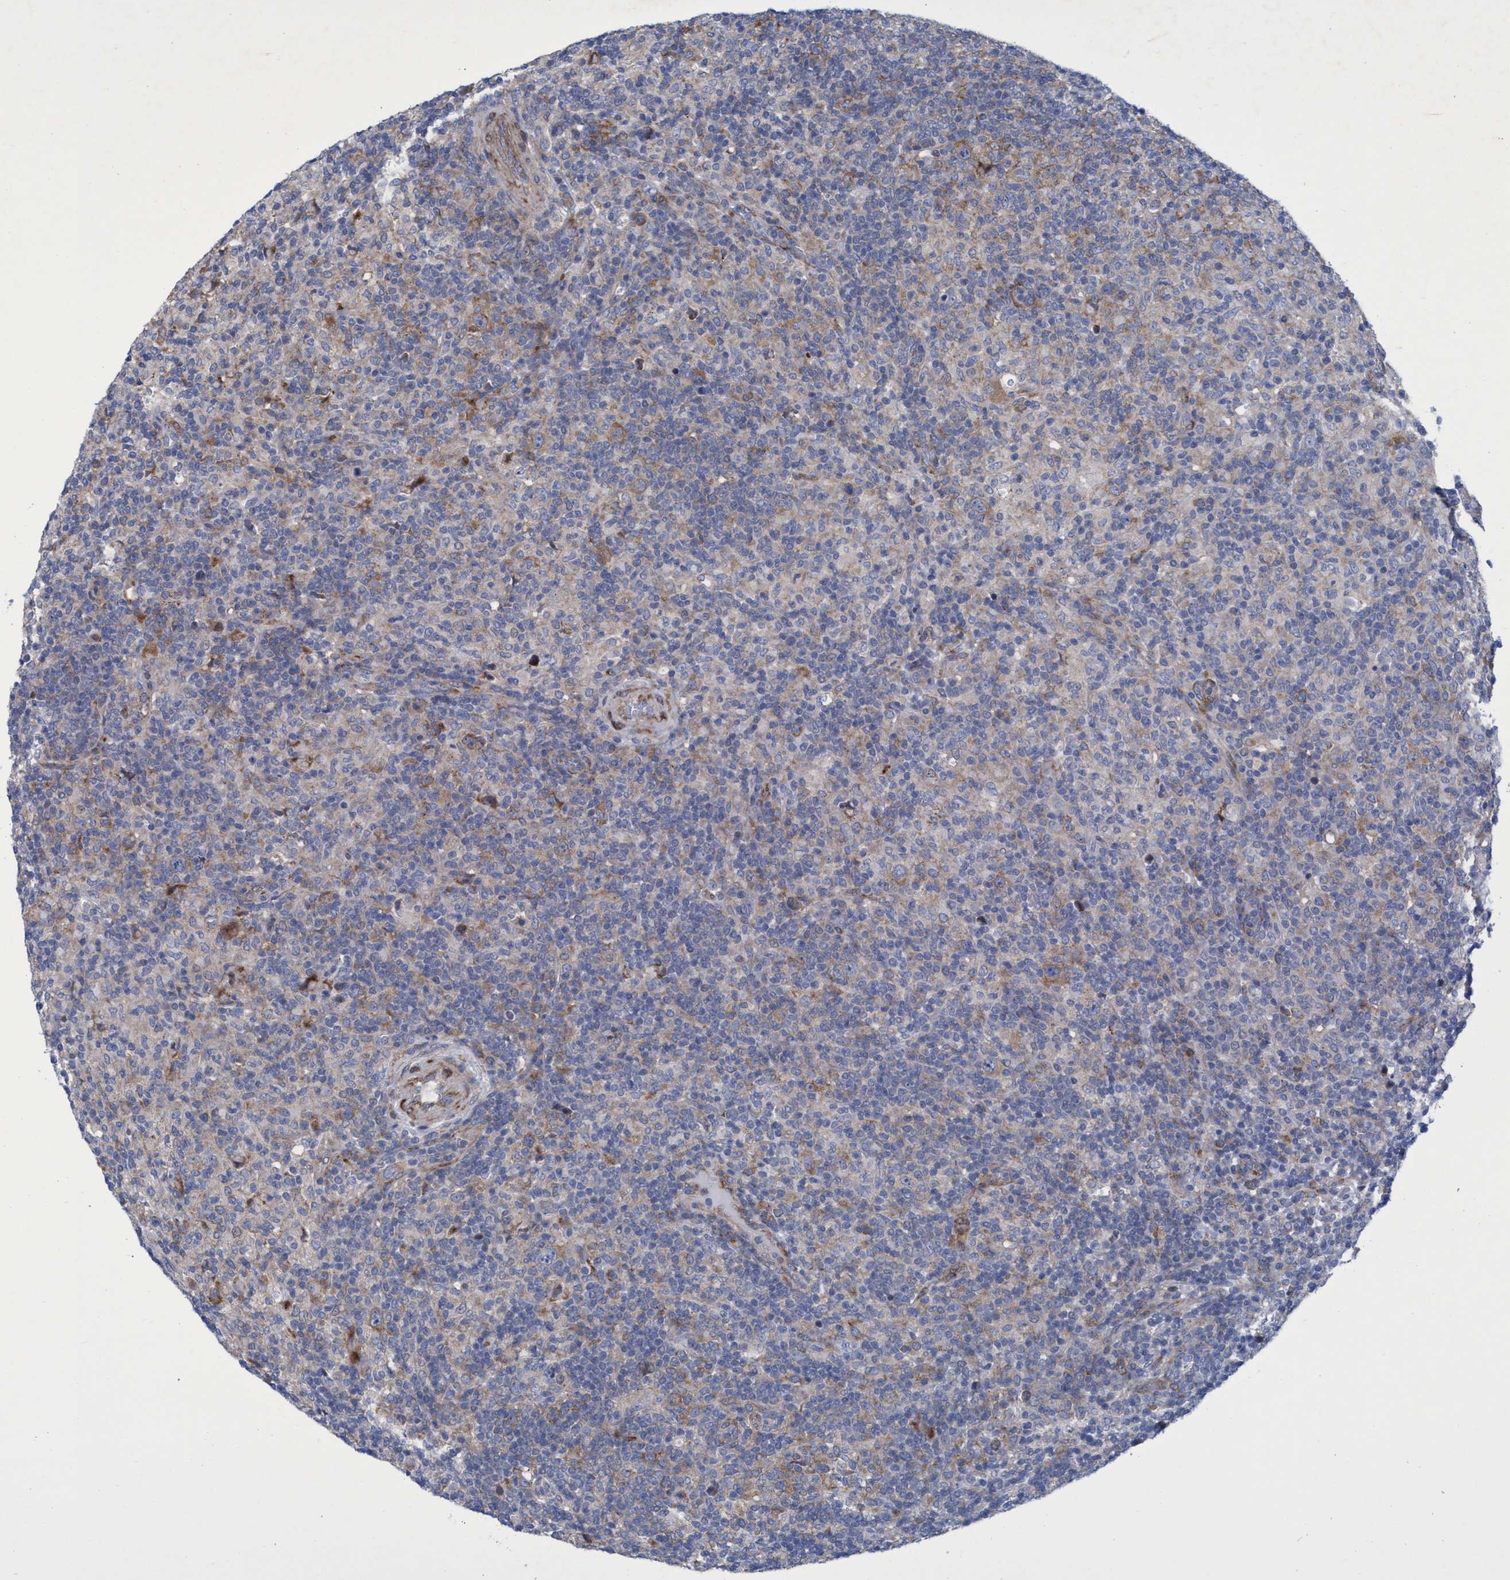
{"staining": {"intensity": "moderate", "quantity": ">75%", "location": "cytoplasmic/membranous"}, "tissue": "lymphoma", "cell_type": "Tumor cells", "image_type": "cancer", "snomed": [{"axis": "morphology", "description": "Hodgkin's disease, NOS"}, {"axis": "topography", "description": "Lymph node"}], "caption": "A histopathology image of Hodgkin's disease stained for a protein shows moderate cytoplasmic/membranous brown staining in tumor cells.", "gene": "R3HCC1", "patient": {"sex": "male", "age": 70}}